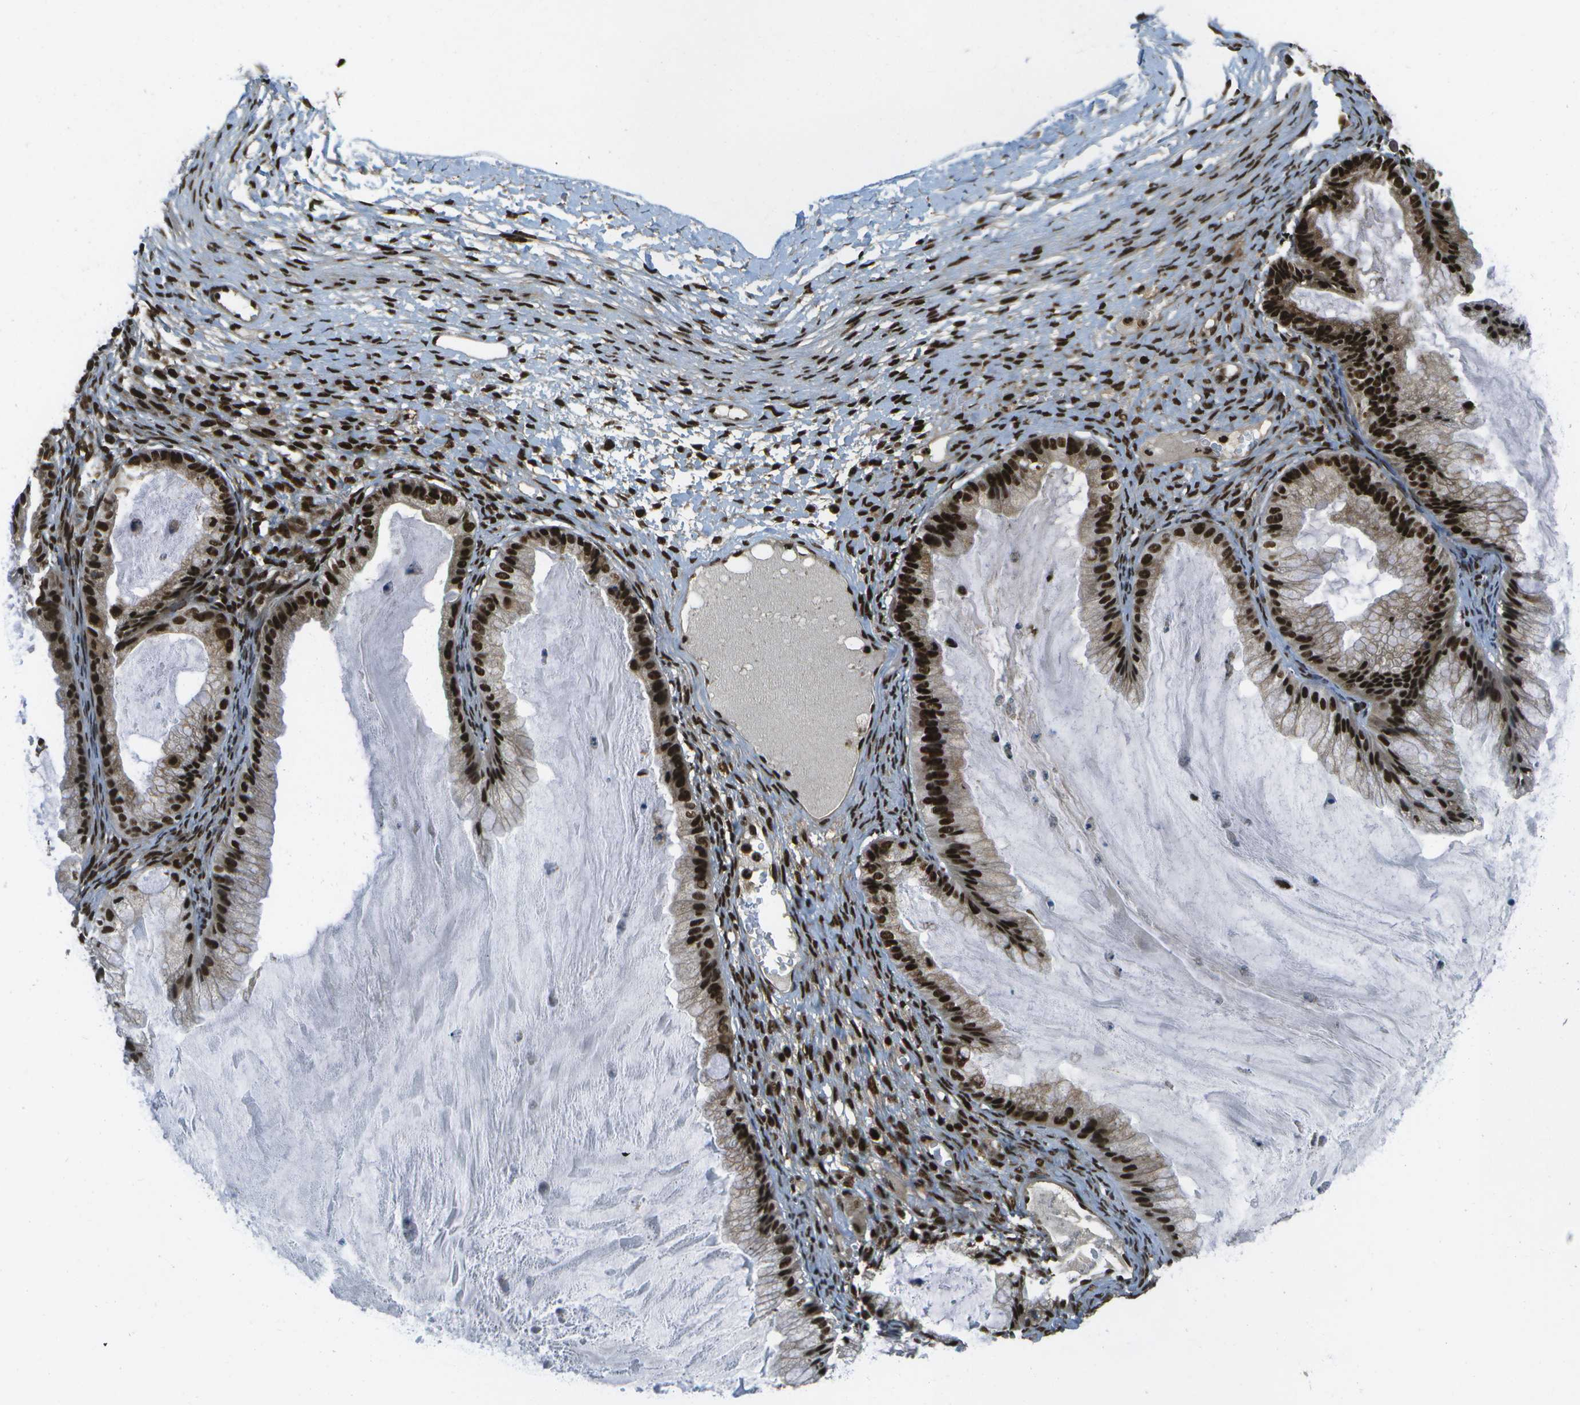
{"staining": {"intensity": "strong", "quantity": ">75%", "location": "cytoplasmic/membranous,nuclear"}, "tissue": "ovarian cancer", "cell_type": "Tumor cells", "image_type": "cancer", "snomed": [{"axis": "morphology", "description": "Cystadenocarcinoma, mucinous, NOS"}, {"axis": "topography", "description": "Ovary"}], "caption": "An immunohistochemistry micrograph of neoplastic tissue is shown. Protein staining in brown shows strong cytoplasmic/membranous and nuclear positivity in ovarian cancer within tumor cells. Nuclei are stained in blue.", "gene": "GANC", "patient": {"sex": "female", "age": 57}}